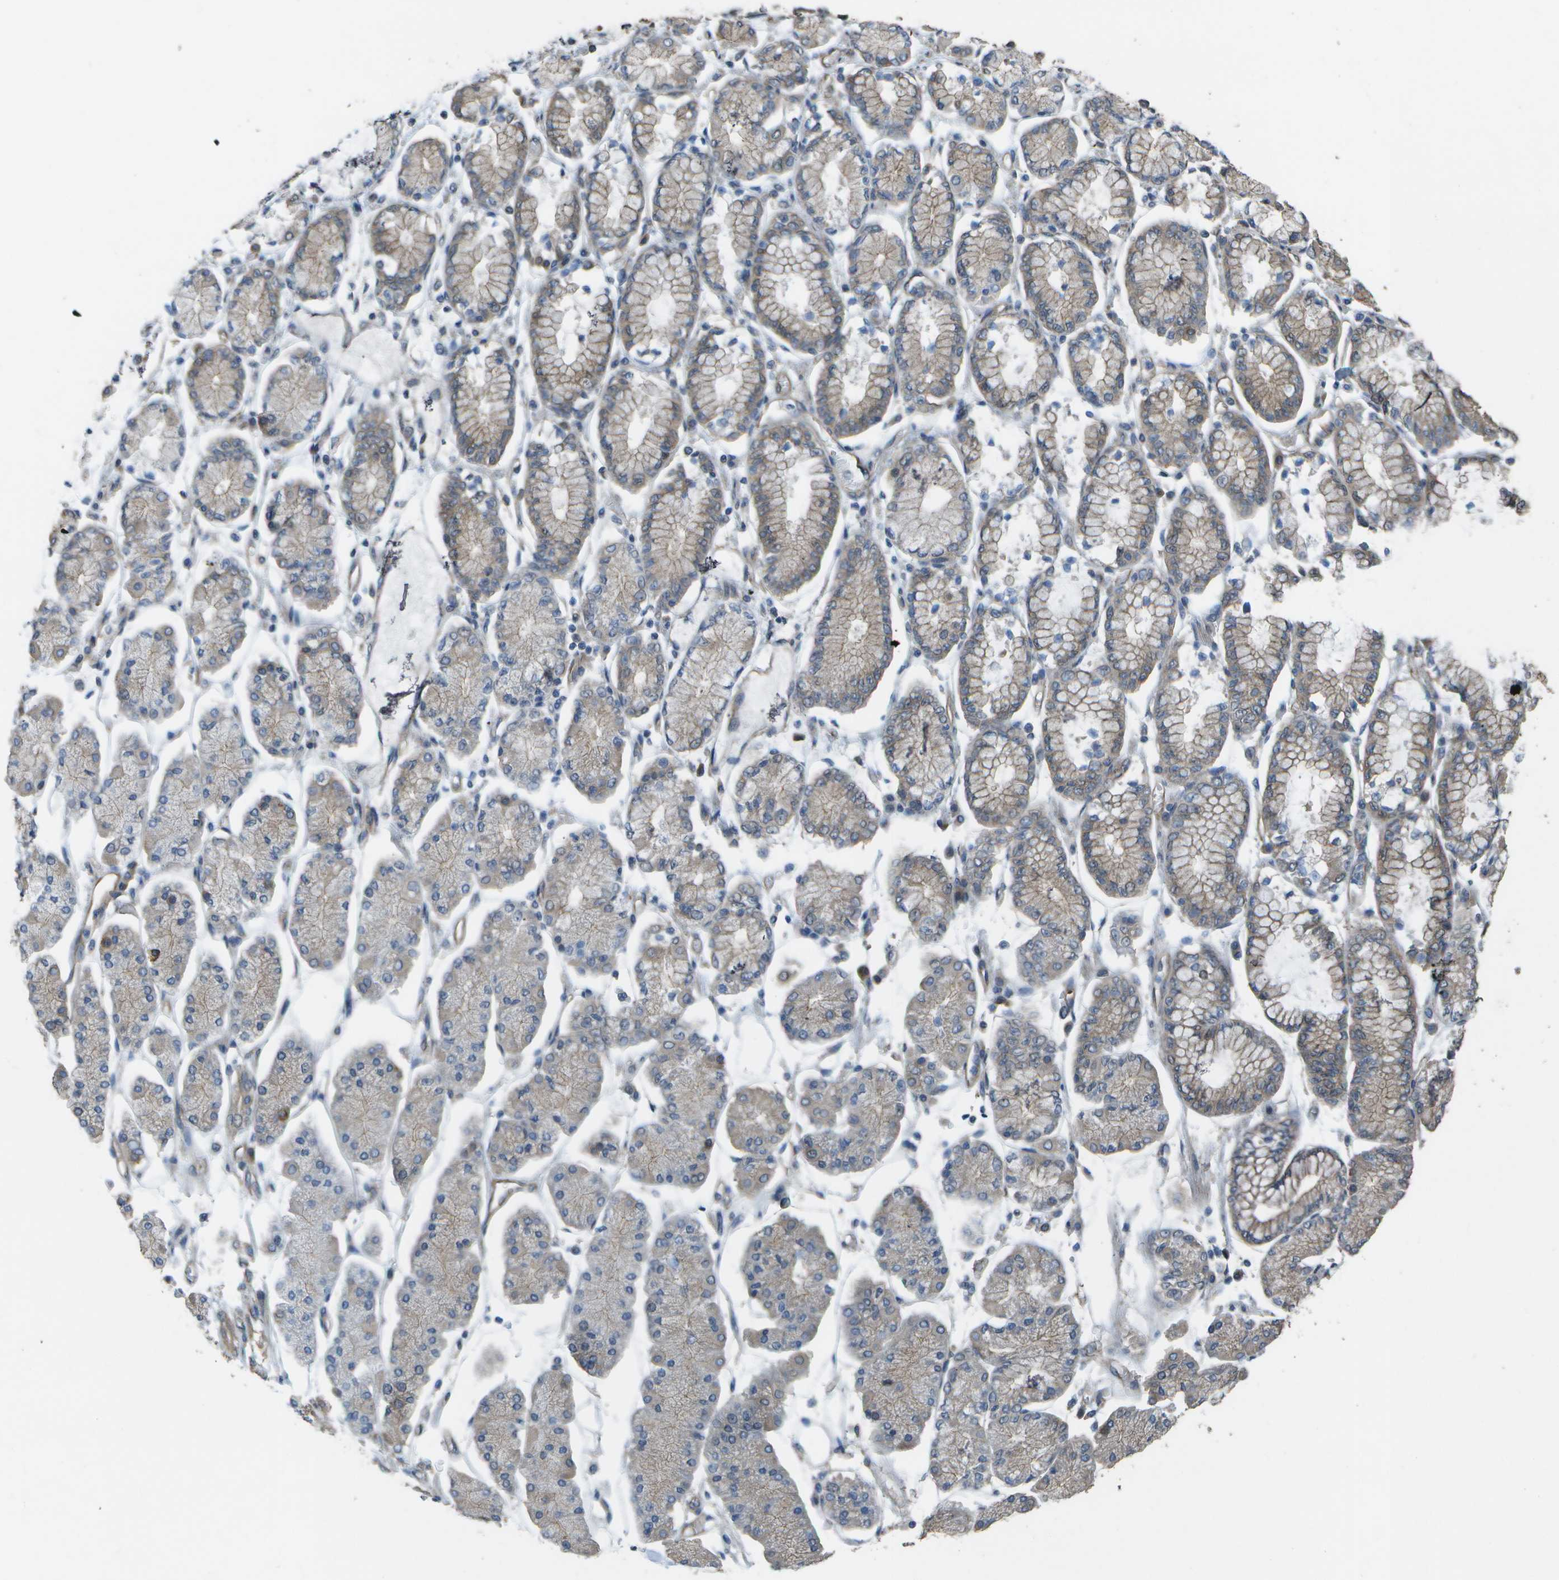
{"staining": {"intensity": "weak", "quantity": "25%-75%", "location": "cytoplasmic/membranous"}, "tissue": "stomach cancer", "cell_type": "Tumor cells", "image_type": "cancer", "snomed": [{"axis": "morphology", "description": "Adenocarcinoma, NOS"}, {"axis": "topography", "description": "Stomach"}], "caption": "Protein staining of stomach adenocarcinoma tissue exhibits weak cytoplasmic/membranous positivity in about 25%-75% of tumor cells.", "gene": "CLNS1A", "patient": {"sex": "male", "age": 76}}